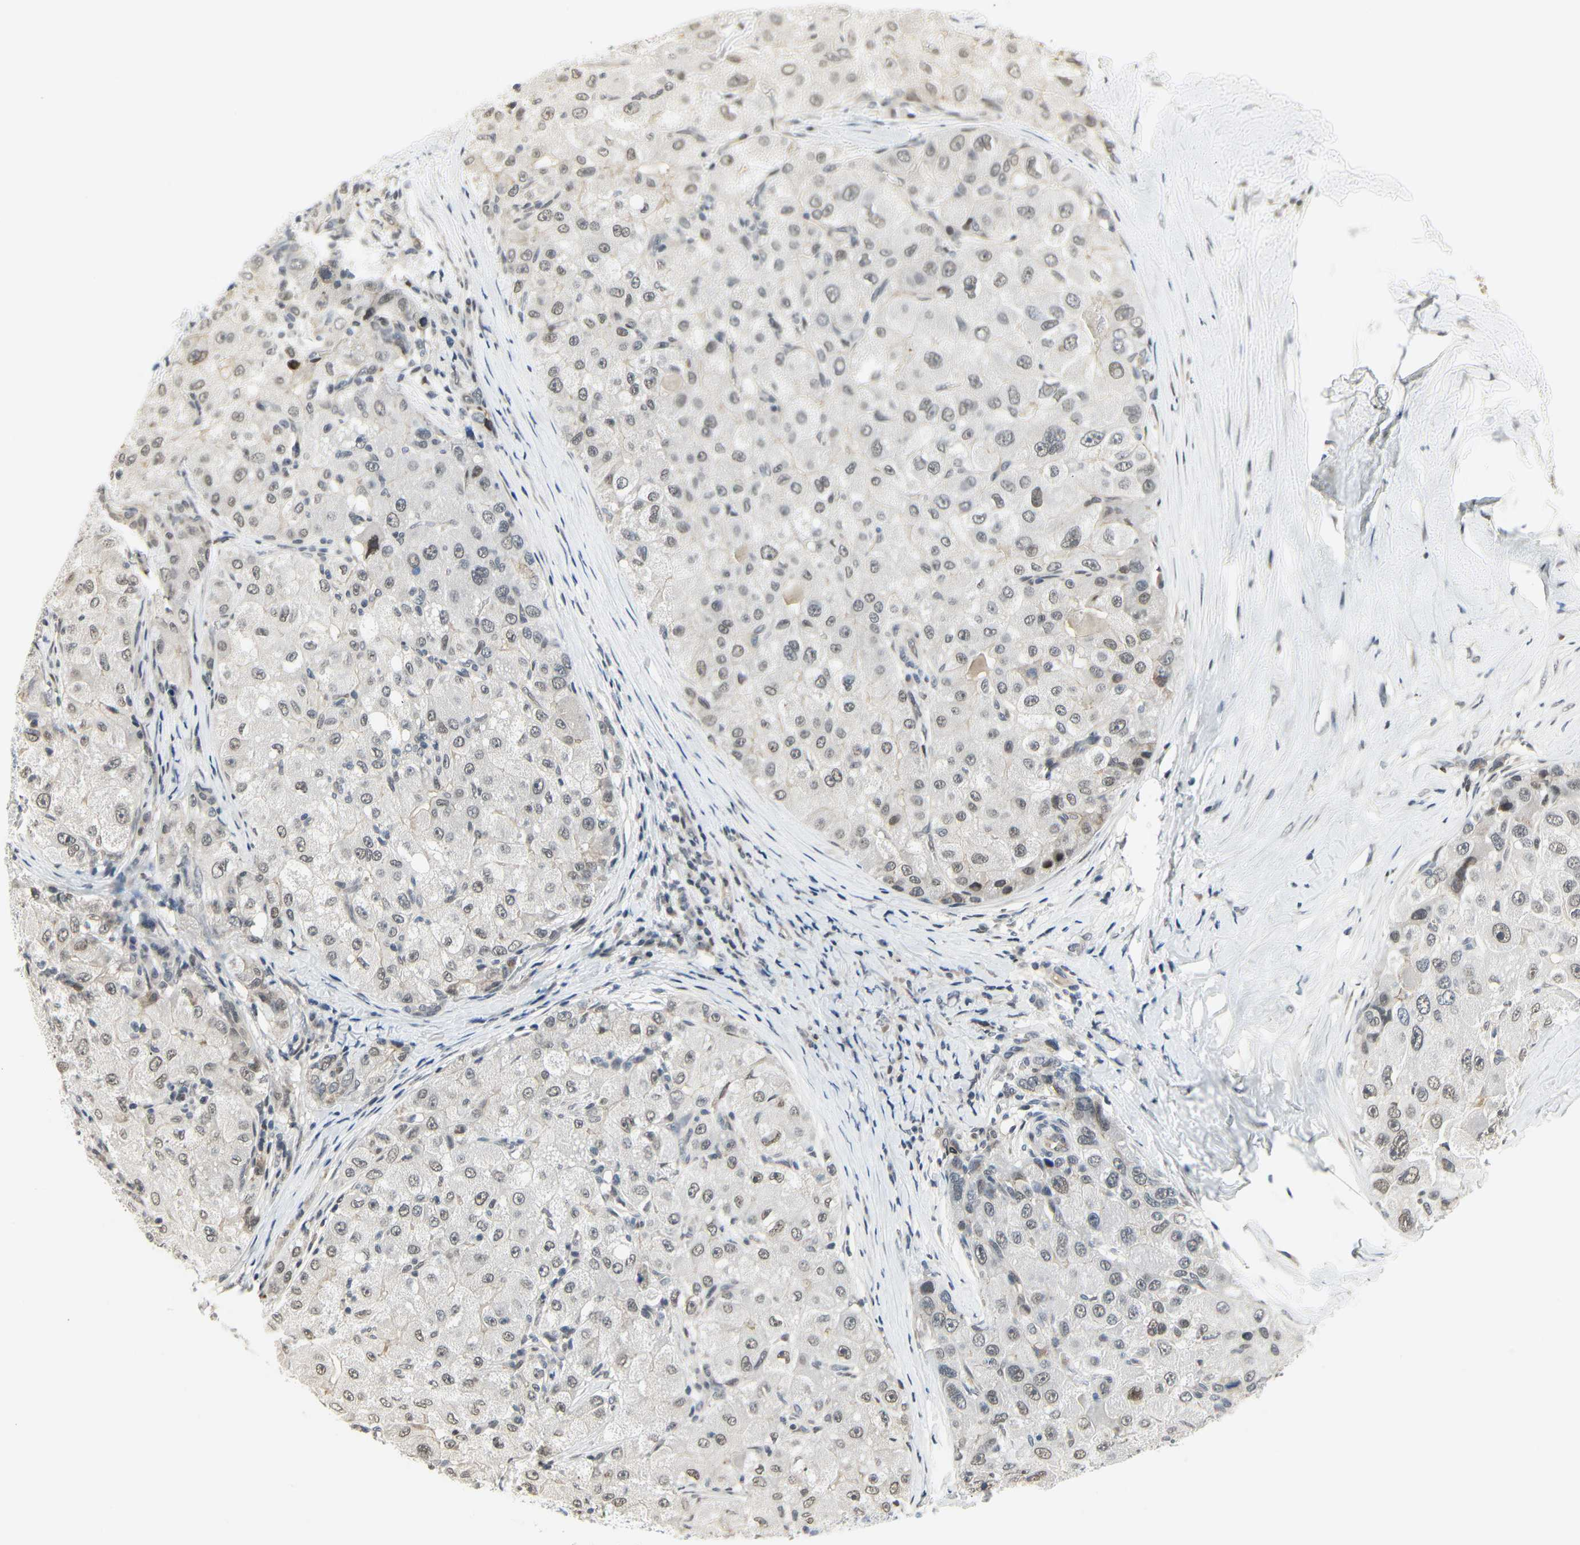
{"staining": {"intensity": "moderate", "quantity": ">75%", "location": "nuclear"}, "tissue": "liver cancer", "cell_type": "Tumor cells", "image_type": "cancer", "snomed": [{"axis": "morphology", "description": "Carcinoma, Hepatocellular, NOS"}, {"axis": "topography", "description": "Liver"}], "caption": "Immunohistochemical staining of human liver cancer (hepatocellular carcinoma) reveals medium levels of moderate nuclear staining in about >75% of tumor cells.", "gene": "IMPG2", "patient": {"sex": "male", "age": 80}}